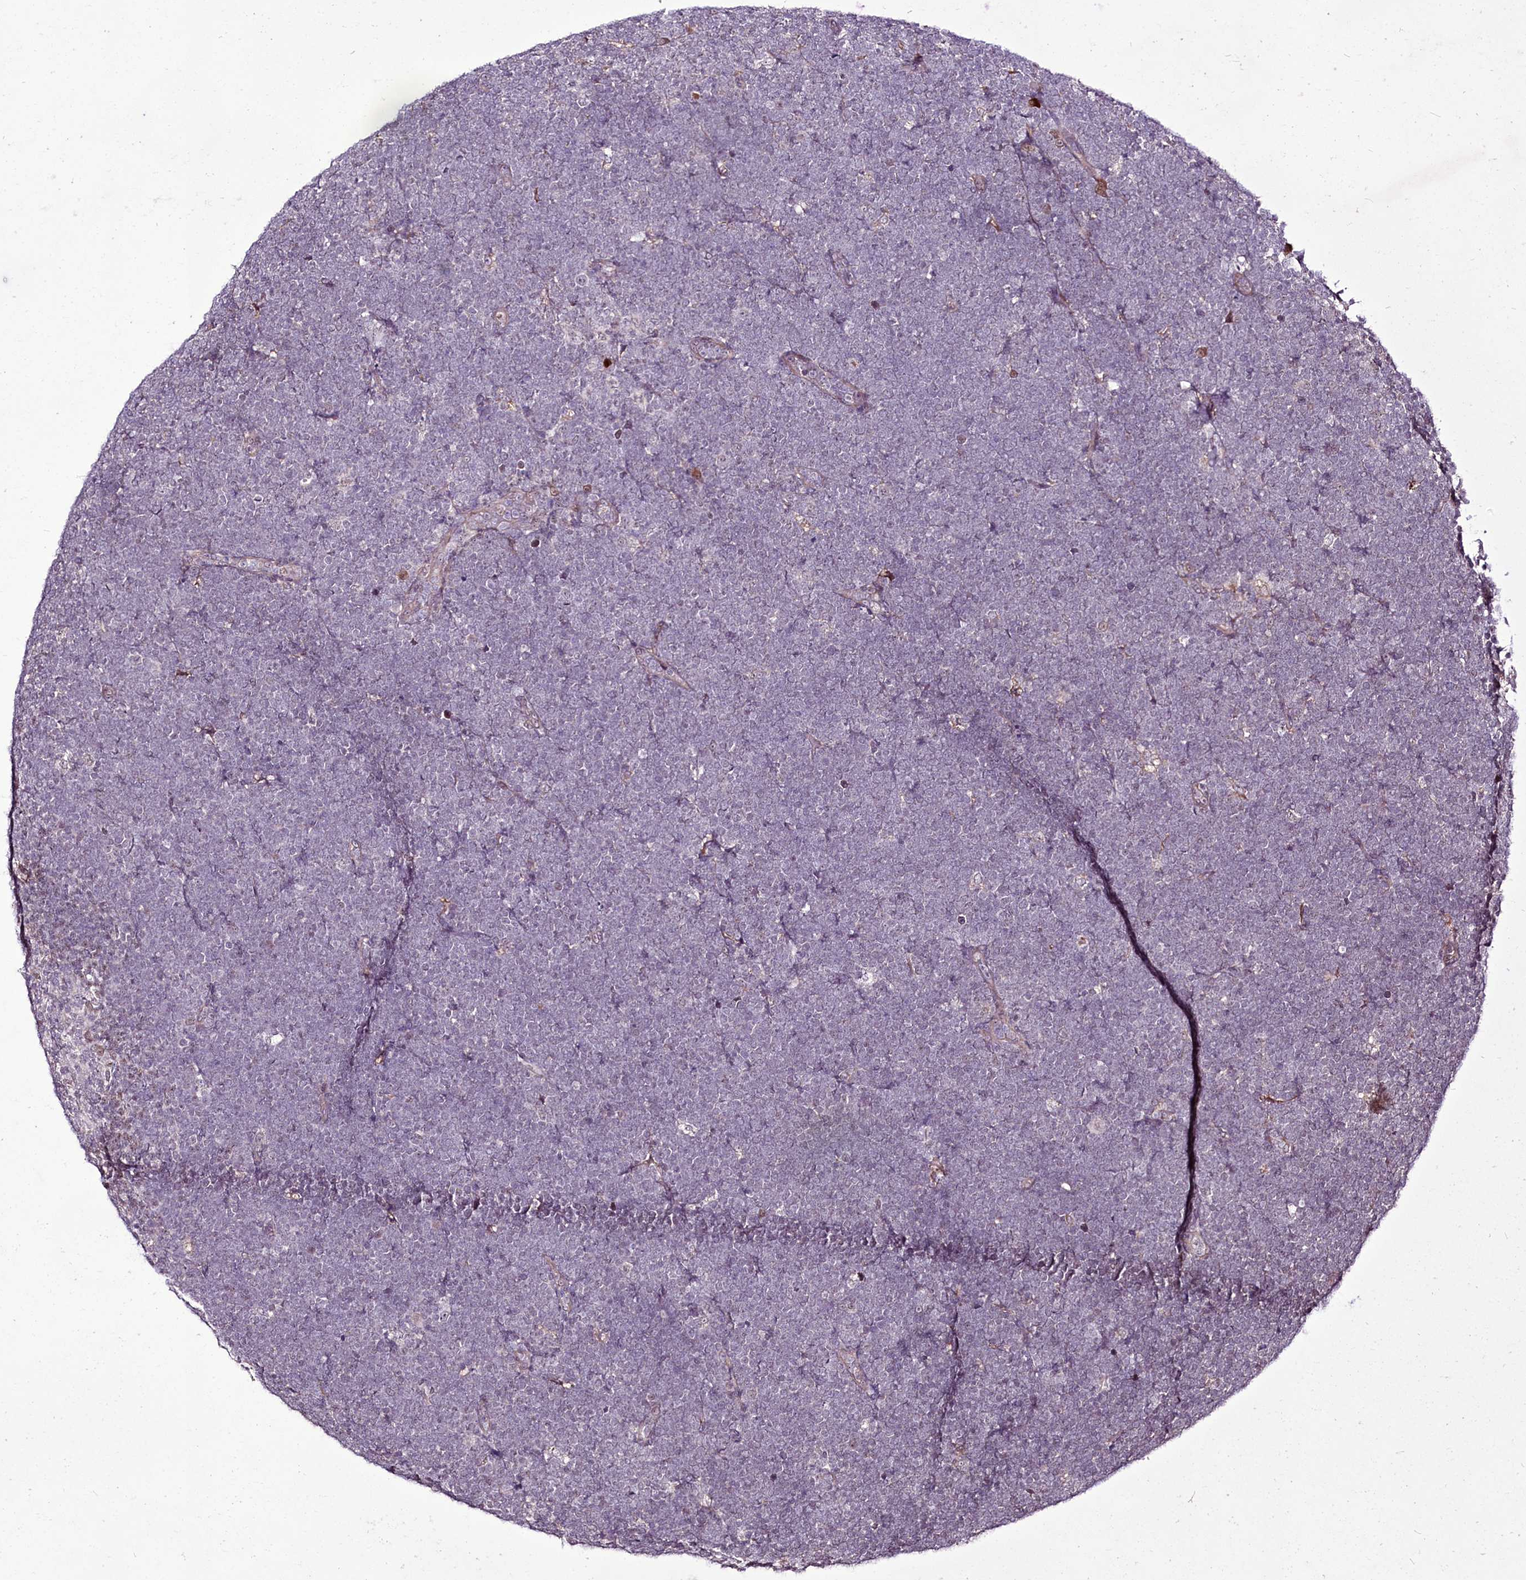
{"staining": {"intensity": "negative", "quantity": "none", "location": "none"}, "tissue": "lymphoma", "cell_type": "Tumor cells", "image_type": "cancer", "snomed": [{"axis": "morphology", "description": "Malignant lymphoma, non-Hodgkin's type, High grade"}, {"axis": "topography", "description": "Lymph node"}], "caption": "This micrograph is of high-grade malignant lymphoma, non-Hodgkin's type stained with immunohistochemistry to label a protein in brown with the nuclei are counter-stained blue. There is no positivity in tumor cells.", "gene": "RSBN1", "patient": {"sex": "male", "age": 13}}